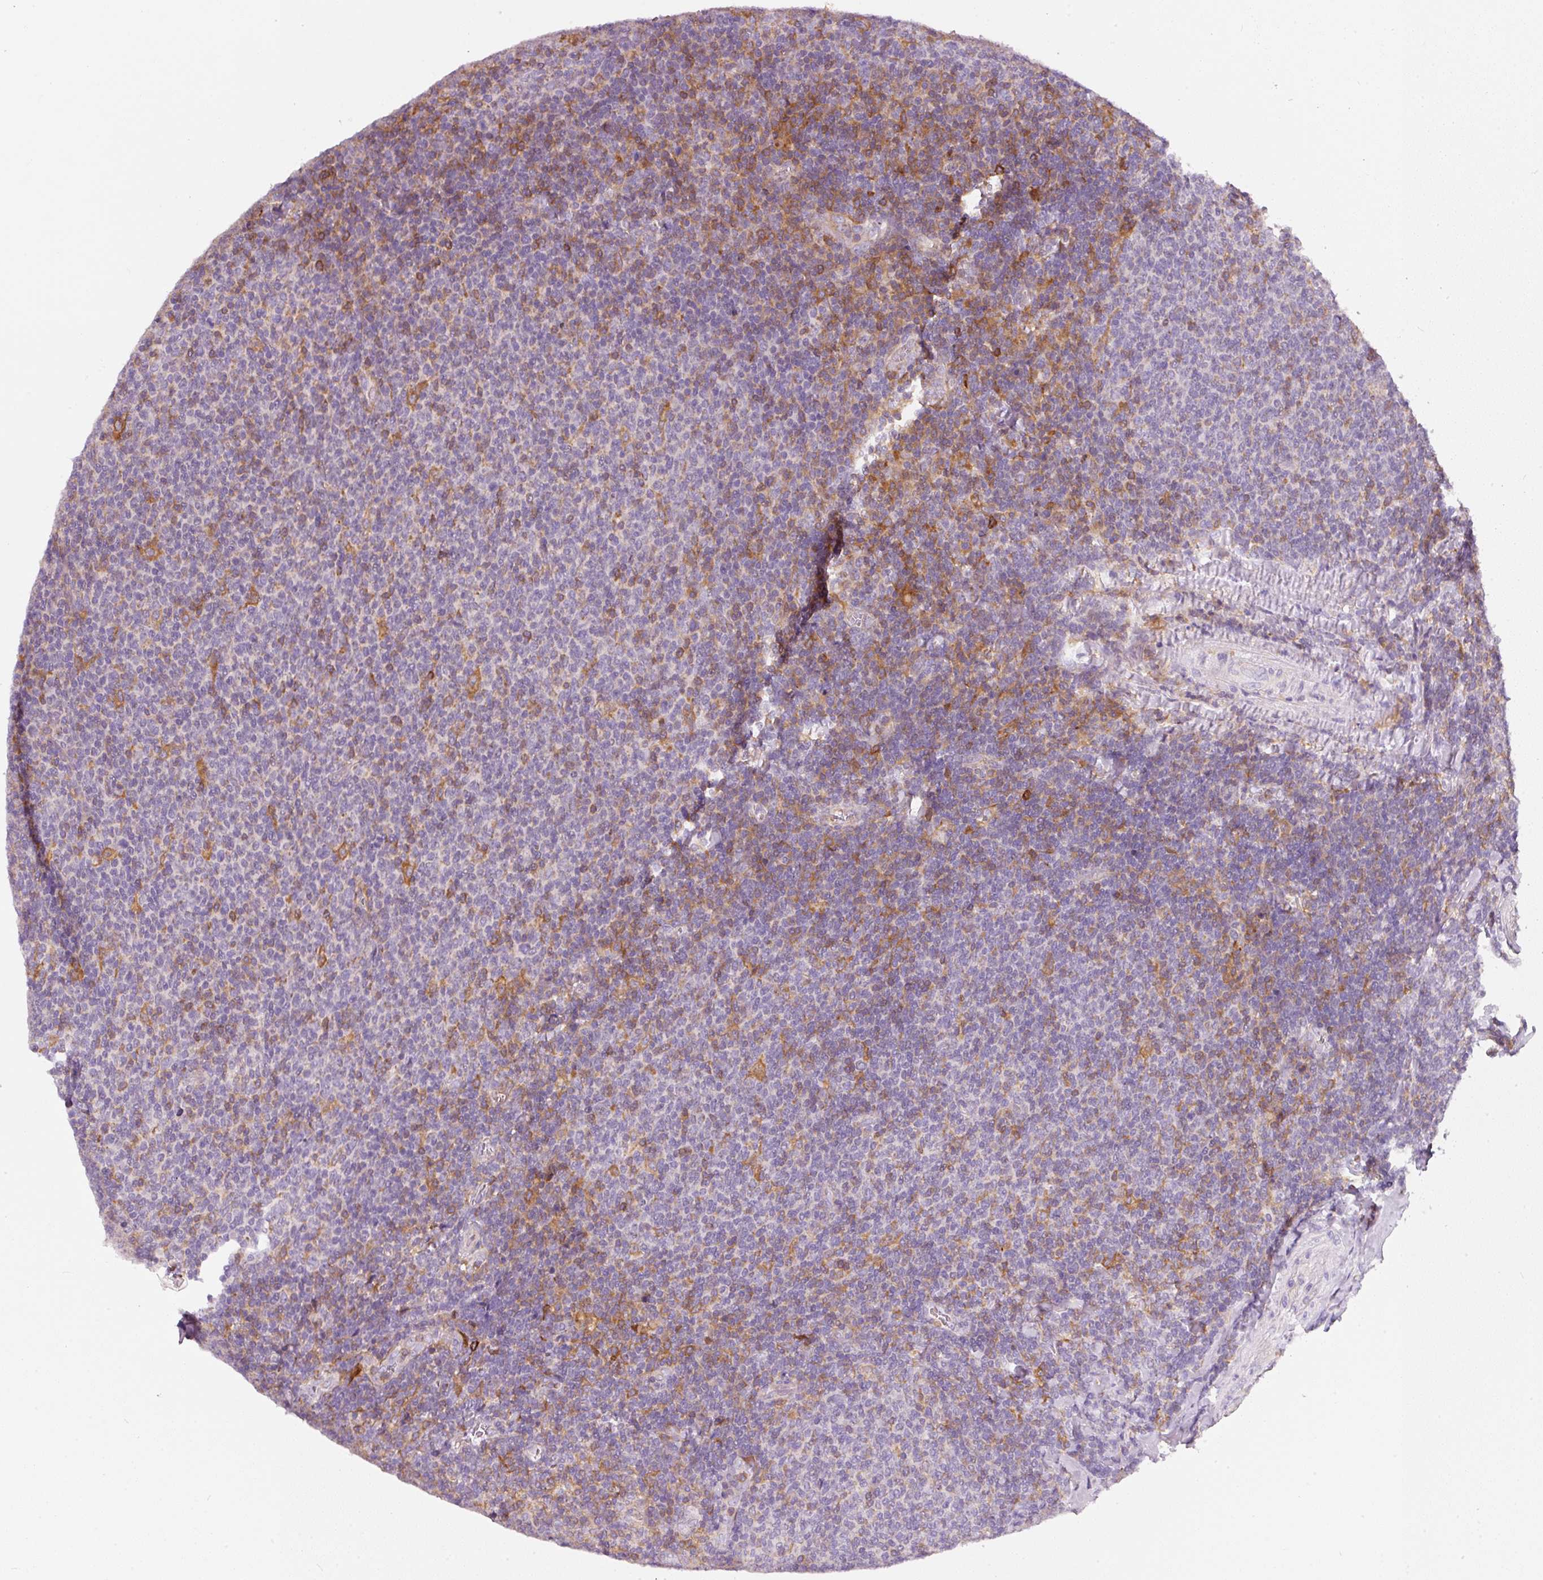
{"staining": {"intensity": "negative", "quantity": "none", "location": "none"}, "tissue": "lymphoma", "cell_type": "Tumor cells", "image_type": "cancer", "snomed": [{"axis": "morphology", "description": "Malignant lymphoma, non-Hodgkin's type, Low grade"}, {"axis": "topography", "description": "Lymph node"}], "caption": "Histopathology image shows no significant protein positivity in tumor cells of lymphoma.", "gene": "IQGAP2", "patient": {"sex": "male", "age": 52}}